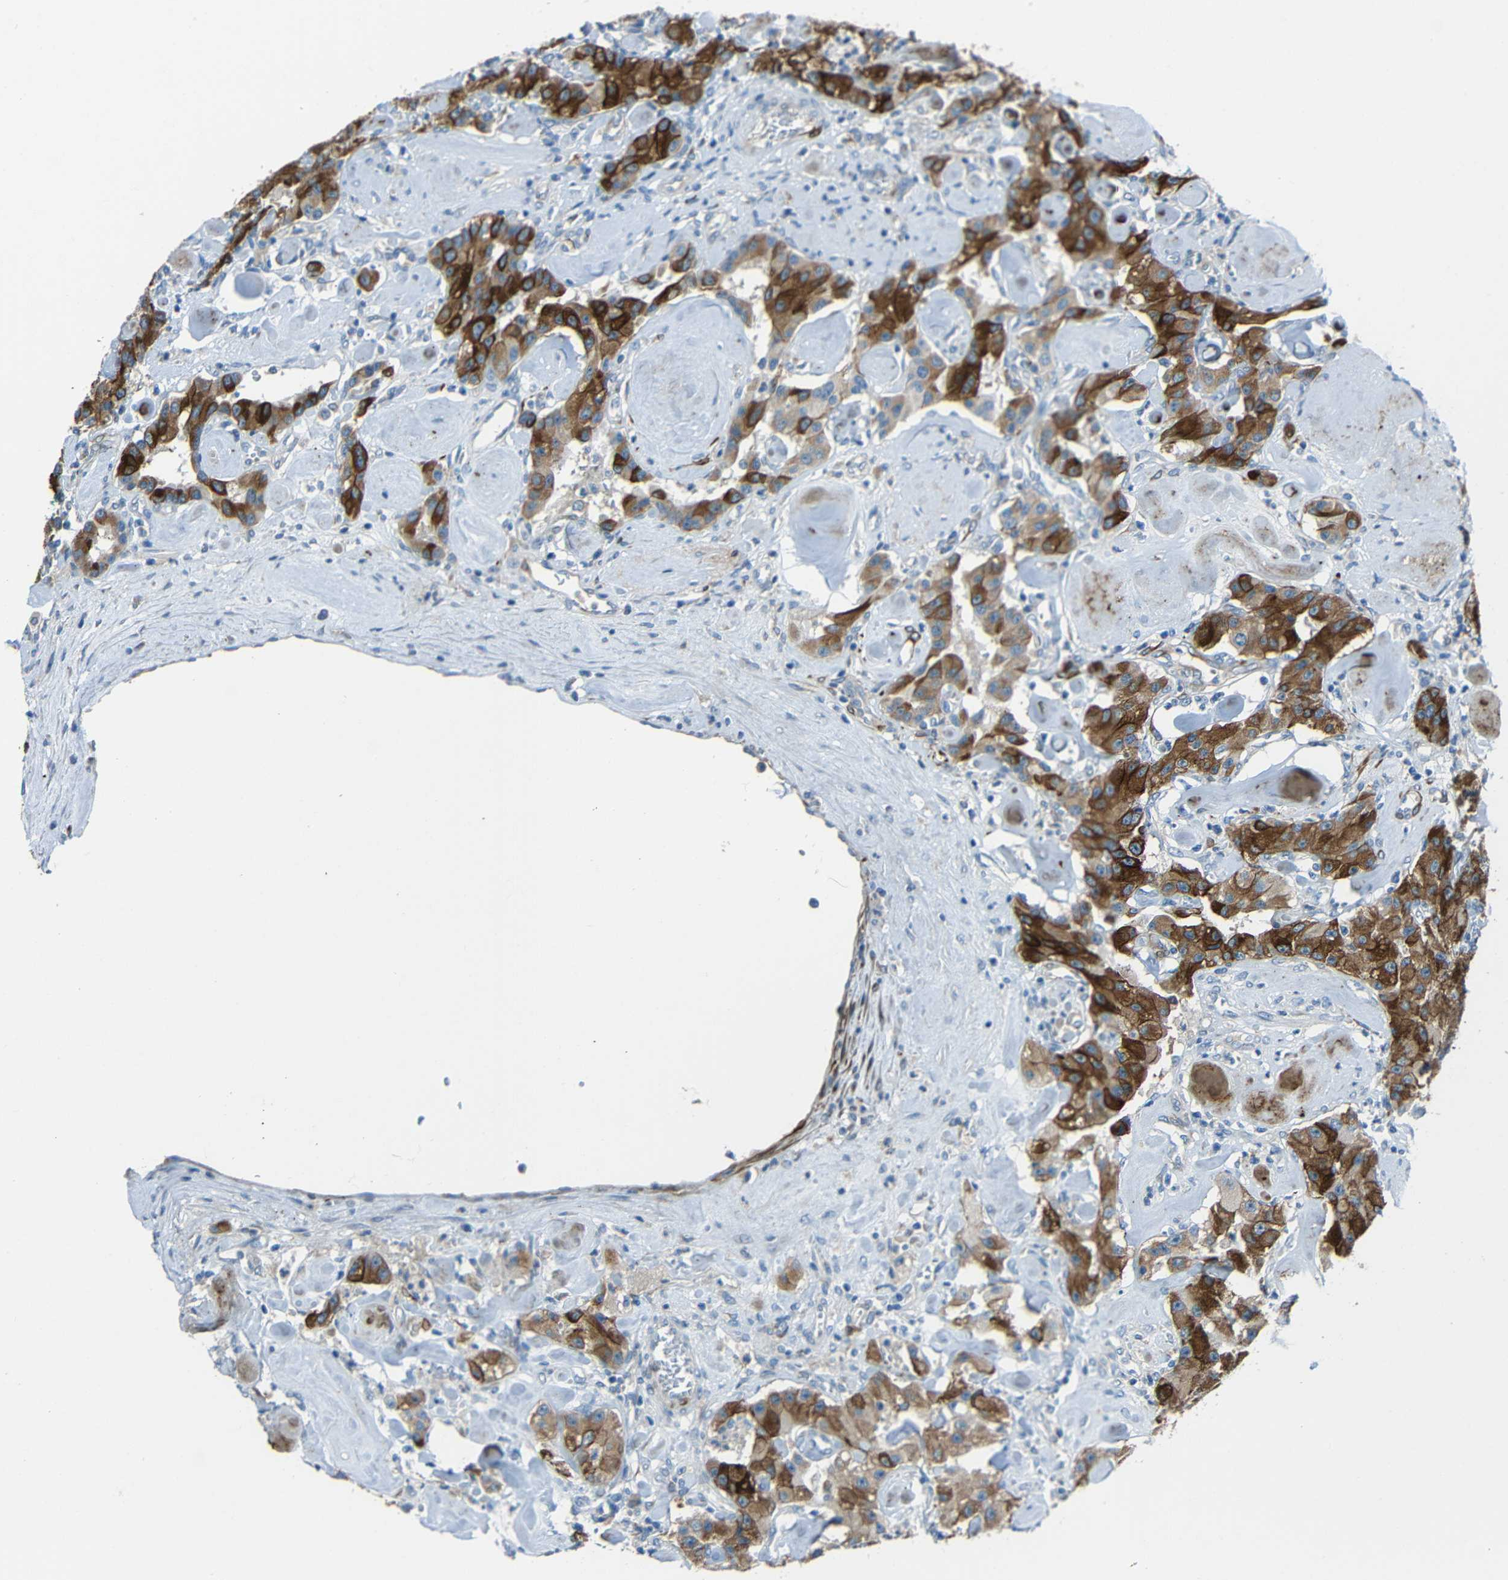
{"staining": {"intensity": "strong", "quantity": "25%-75%", "location": "cytoplasmic/membranous"}, "tissue": "carcinoid", "cell_type": "Tumor cells", "image_type": "cancer", "snomed": [{"axis": "morphology", "description": "Carcinoid, malignant, NOS"}, {"axis": "topography", "description": "Pancreas"}], "caption": "Protein staining reveals strong cytoplasmic/membranous expression in about 25%-75% of tumor cells in malignant carcinoid. Using DAB (brown) and hematoxylin (blue) stains, captured at high magnification using brightfield microscopy.", "gene": "DCLK1", "patient": {"sex": "male", "age": 41}}